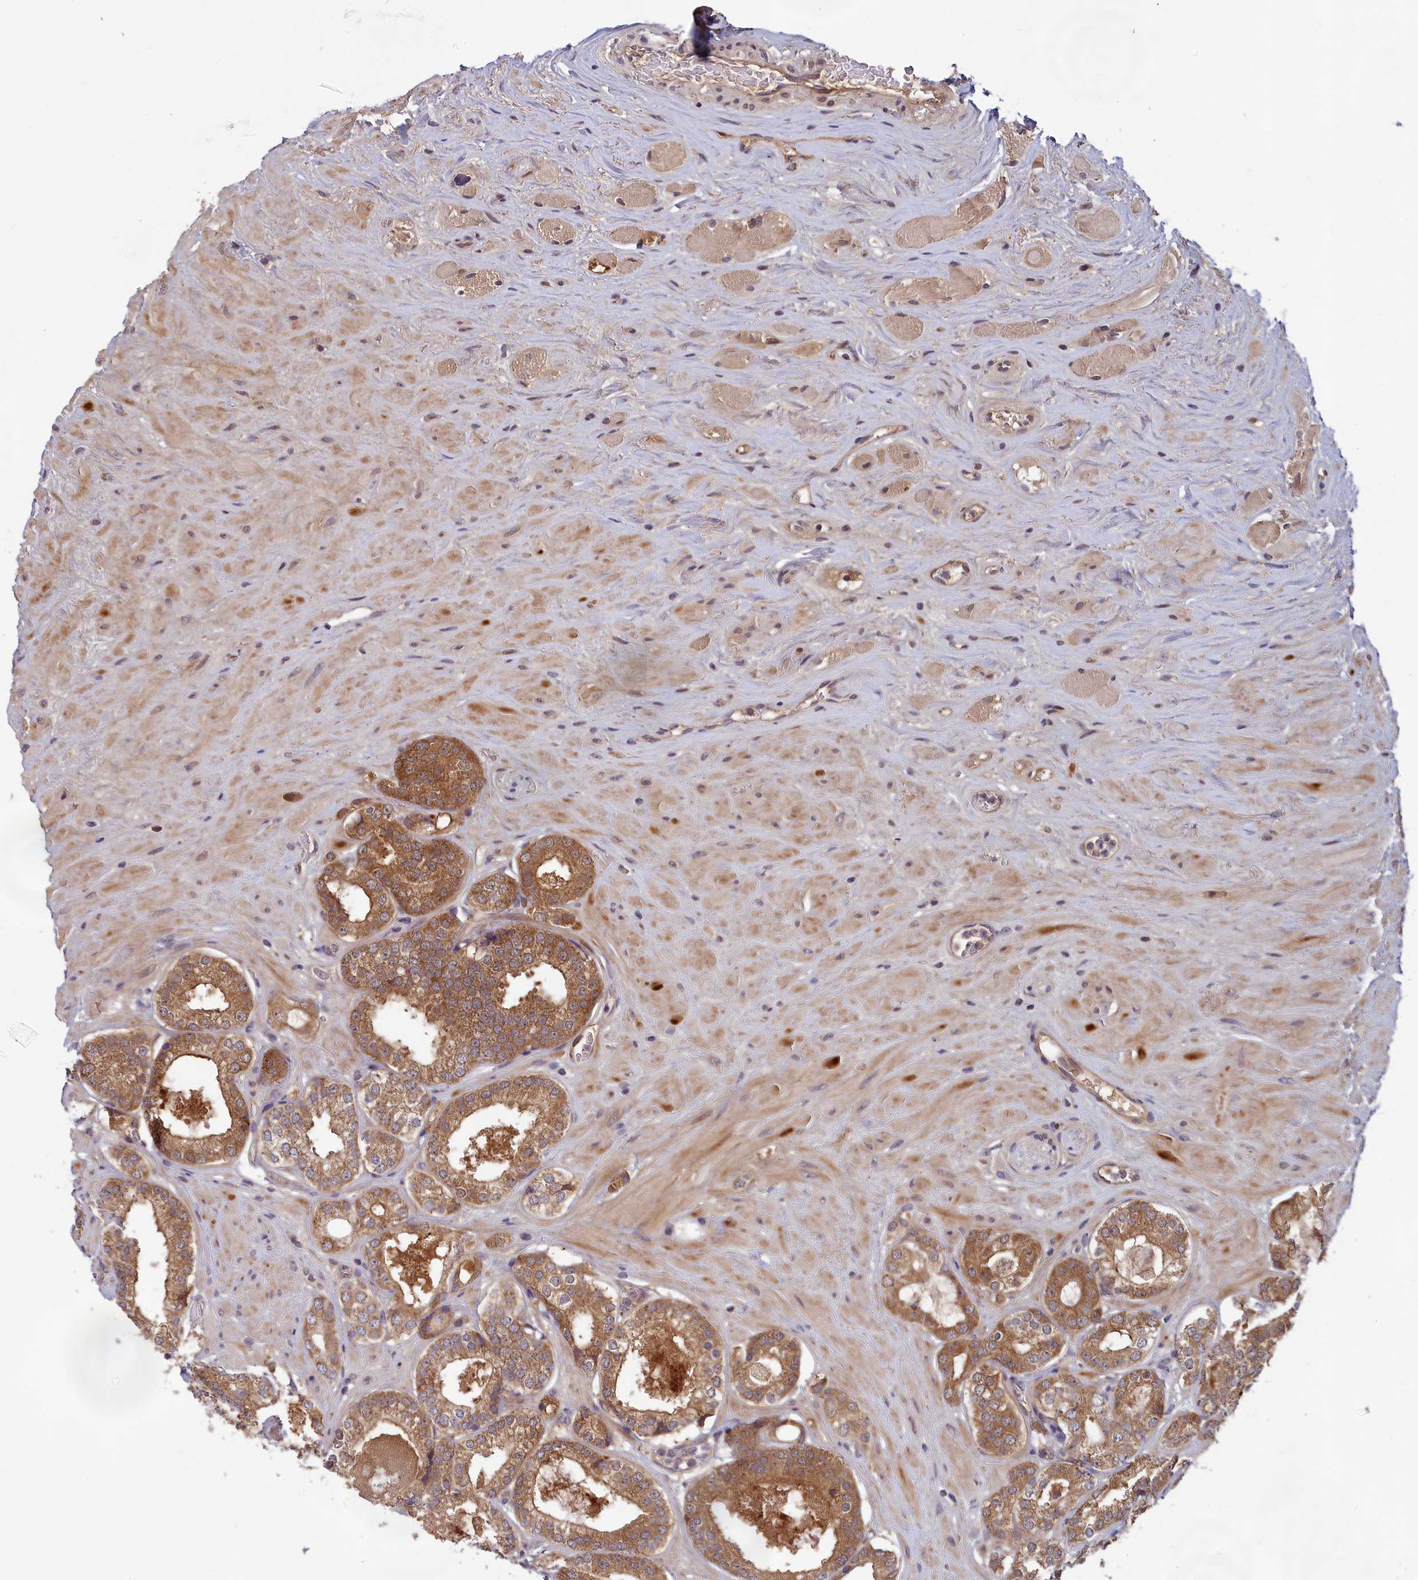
{"staining": {"intensity": "moderate", "quantity": ">75%", "location": "cytoplasmic/membranous"}, "tissue": "prostate cancer", "cell_type": "Tumor cells", "image_type": "cancer", "snomed": [{"axis": "morphology", "description": "Adenocarcinoma, High grade"}, {"axis": "topography", "description": "Prostate"}], "caption": "IHC (DAB) staining of human prostate cancer (adenocarcinoma (high-grade)) demonstrates moderate cytoplasmic/membranous protein staining in approximately >75% of tumor cells.", "gene": "CCDC15", "patient": {"sex": "male", "age": 65}}